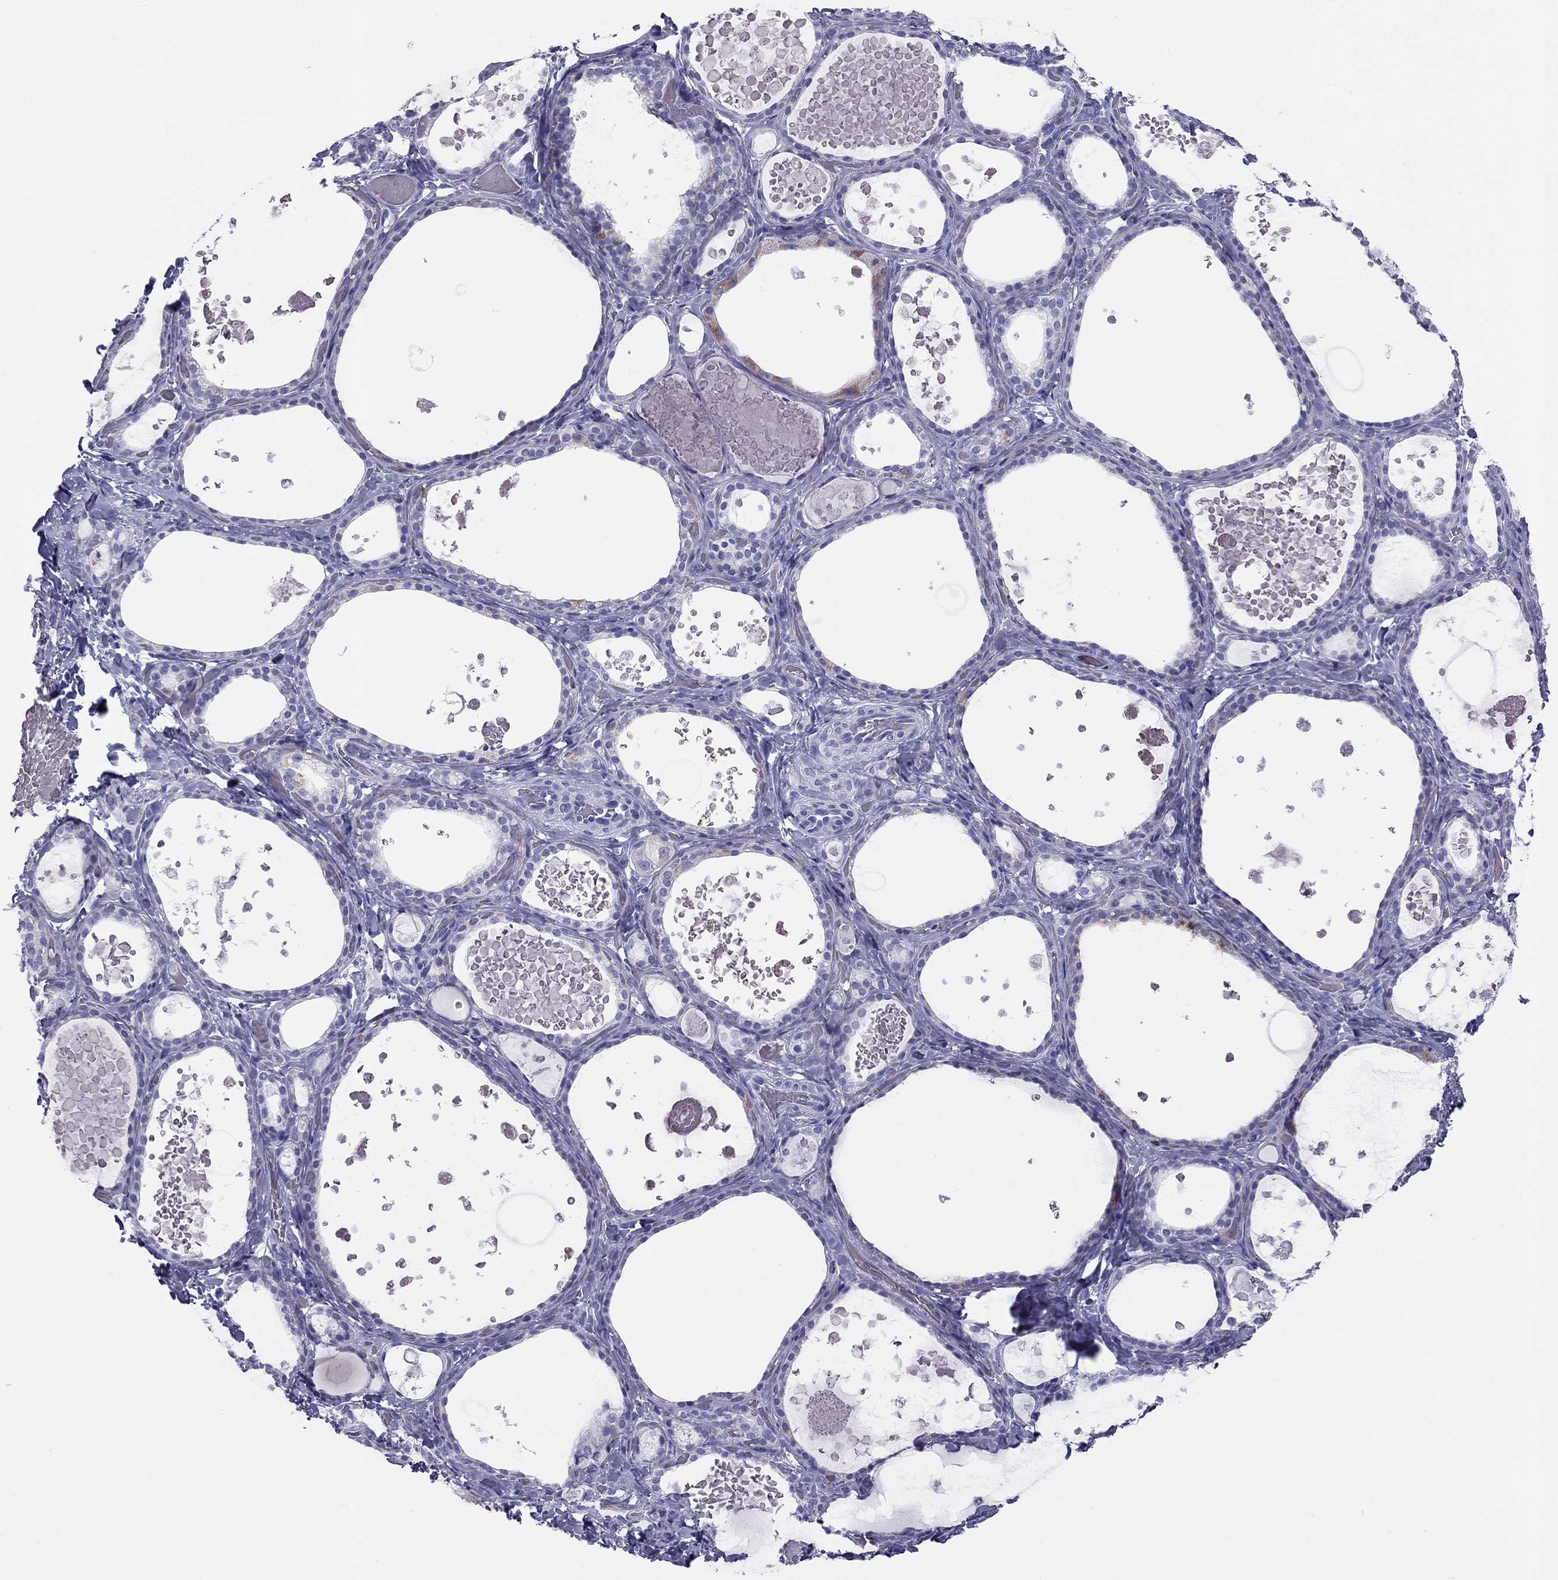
{"staining": {"intensity": "negative", "quantity": "none", "location": "none"}, "tissue": "thyroid gland", "cell_type": "Glandular cells", "image_type": "normal", "snomed": [{"axis": "morphology", "description": "Normal tissue, NOS"}, {"axis": "topography", "description": "Thyroid gland"}], "caption": "This is an immunohistochemistry micrograph of unremarkable thyroid gland. There is no positivity in glandular cells.", "gene": "TRPM3", "patient": {"sex": "female", "age": 56}}